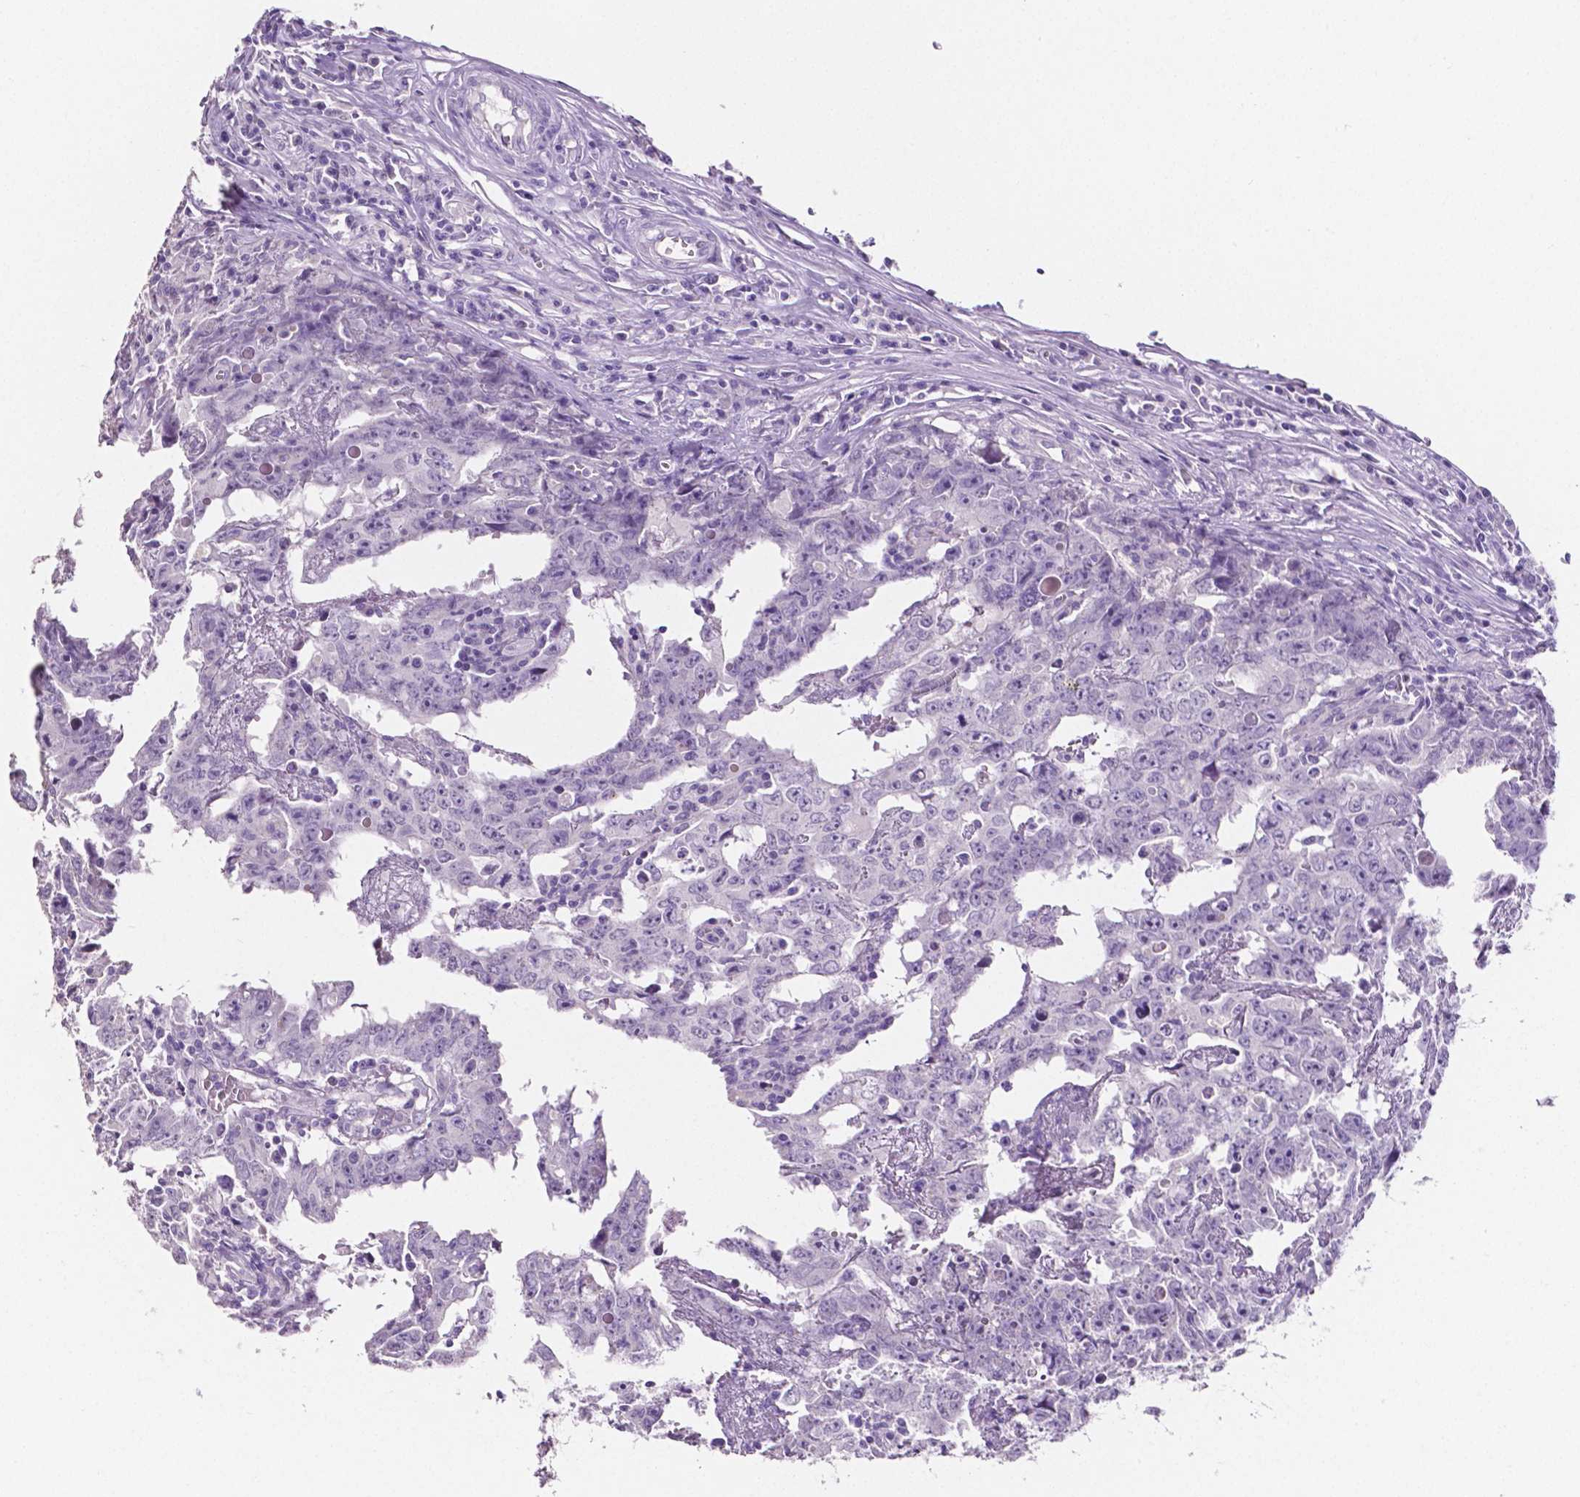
{"staining": {"intensity": "negative", "quantity": "none", "location": "none"}, "tissue": "testis cancer", "cell_type": "Tumor cells", "image_type": "cancer", "snomed": [{"axis": "morphology", "description": "Carcinoma, Embryonal, NOS"}, {"axis": "topography", "description": "Testis"}], "caption": "Immunohistochemistry (IHC) of human testis embryonal carcinoma exhibits no staining in tumor cells. (Immunohistochemistry (IHC), brightfield microscopy, high magnification).", "gene": "SLC22A2", "patient": {"sex": "male", "age": 22}}